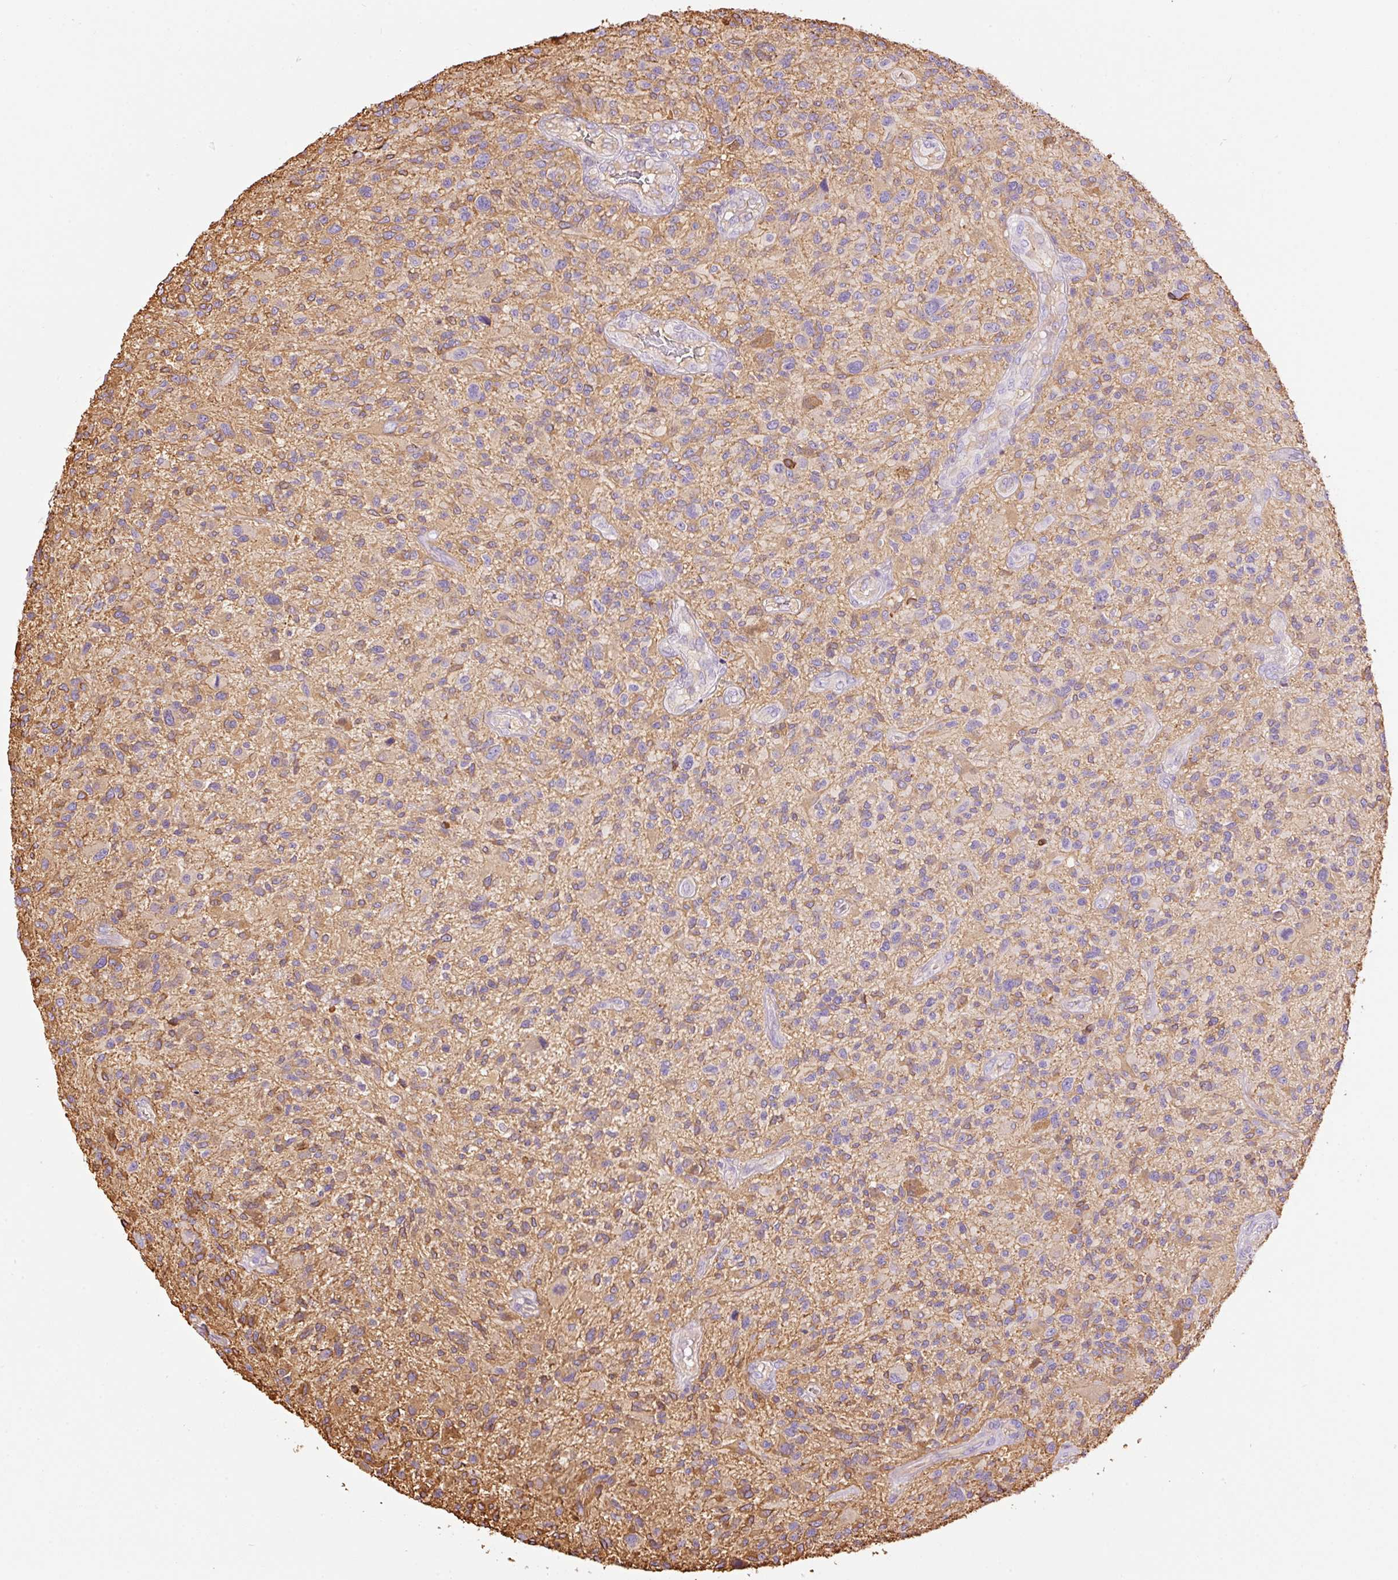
{"staining": {"intensity": "moderate", "quantity": "<25%", "location": "cytoplasmic/membranous"}, "tissue": "glioma", "cell_type": "Tumor cells", "image_type": "cancer", "snomed": [{"axis": "morphology", "description": "Glioma, malignant, High grade"}, {"axis": "topography", "description": "Brain"}], "caption": "A low amount of moderate cytoplasmic/membranous staining is identified in approximately <25% of tumor cells in malignant glioma (high-grade) tissue.", "gene": "IL10RB", "patient": {"sex": "male", "age": 47}}